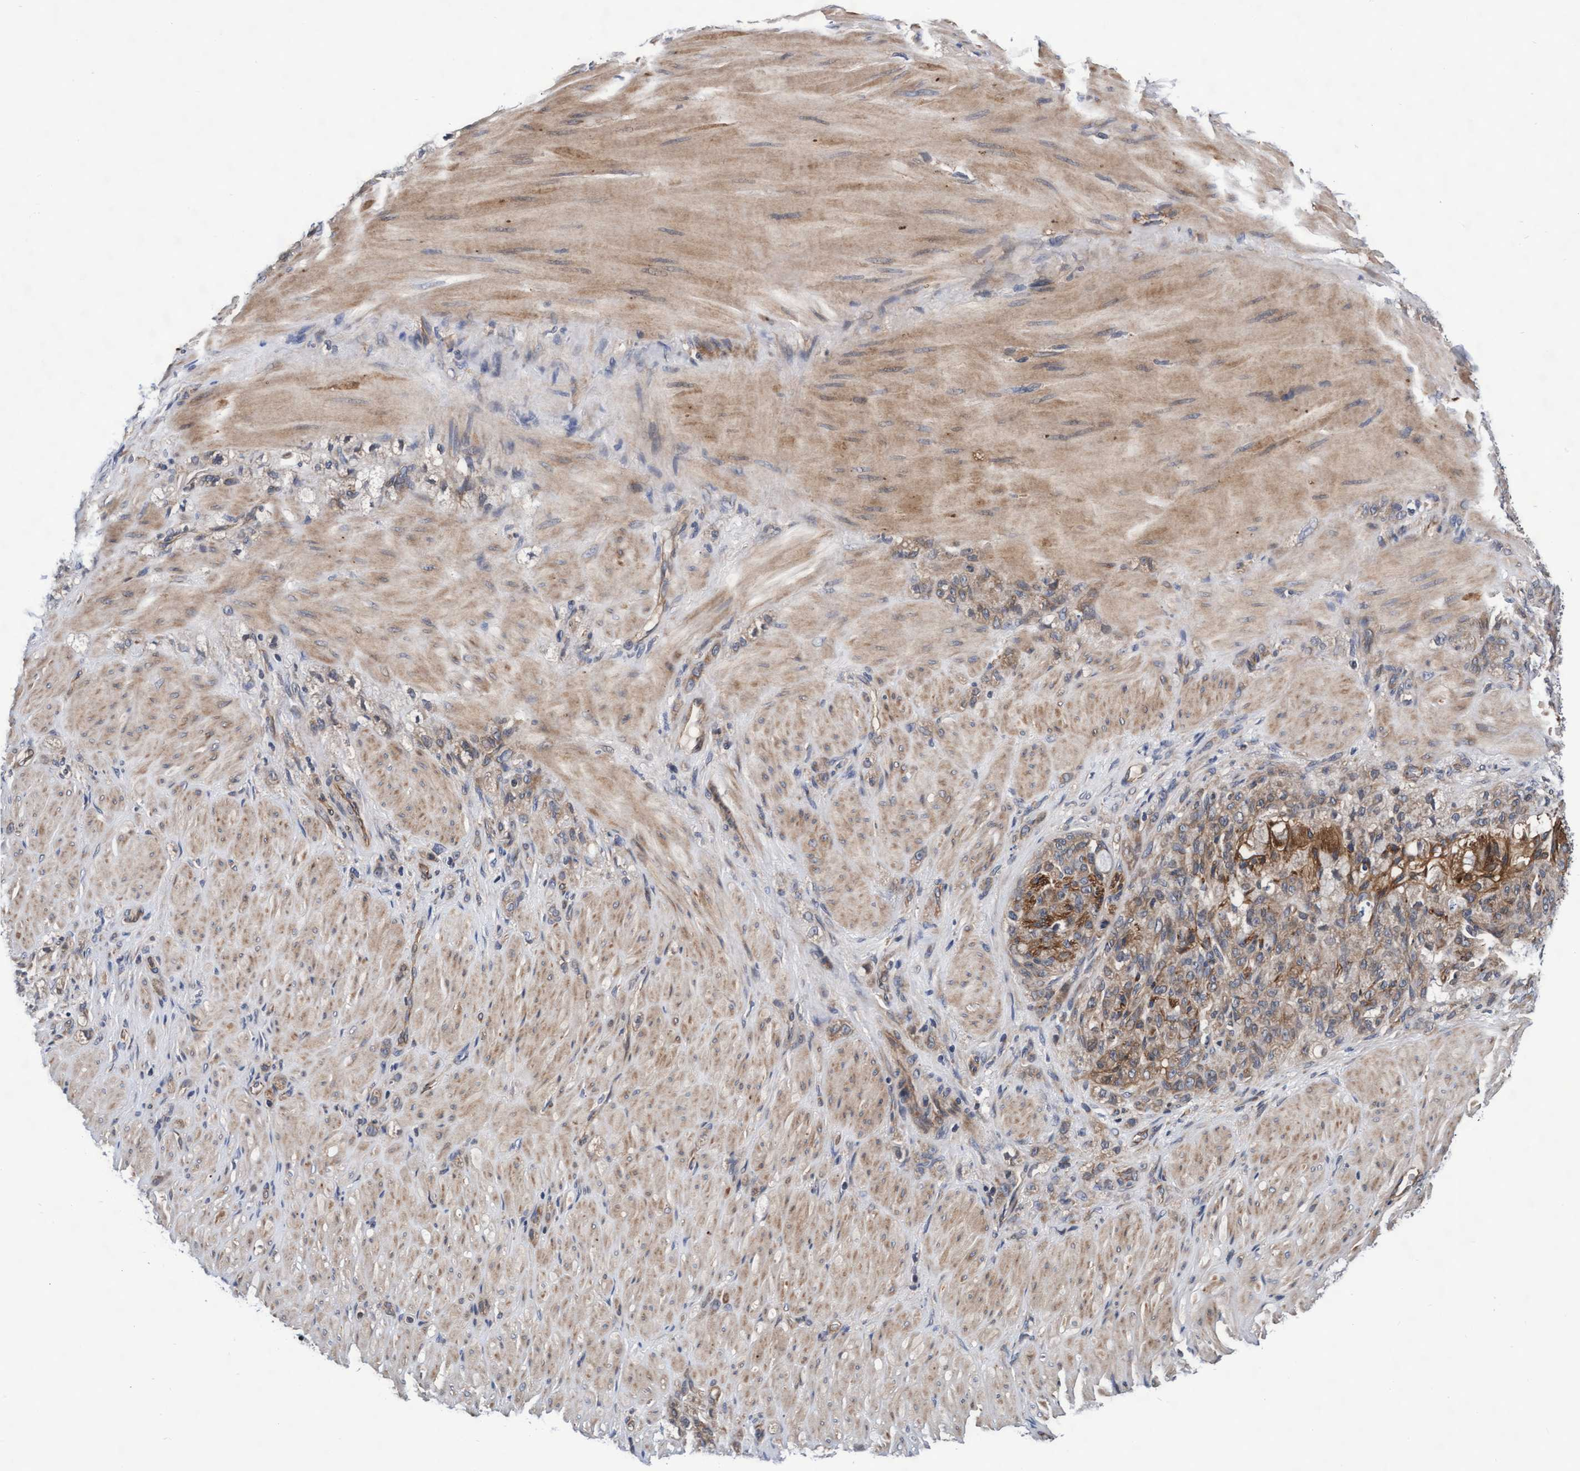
{"staining": {"intensity": "weak", "quantity": "25%-75%", "location": "cytoplasmic/membranous"}, "tissue": "stomach cancer", "cell_type": "Tumor cells", "image_type": "cancer", "snomed": [{"axis": "morphology", "description": "Normal tissue, NOS"}, {"axis": "morphology", "description": "Adenocarcinoma, NOS"}, {"axis": "topography", "description": "Stomach"}], "caption": "Protein staining demonstrates weak cytoplasmic/membranous positivity in approximately 25%-75% of tumor cells in stomach adenocarcinoma.", "gene": "EFCAB13", "patient": {"sex": "male", "age": 82}}